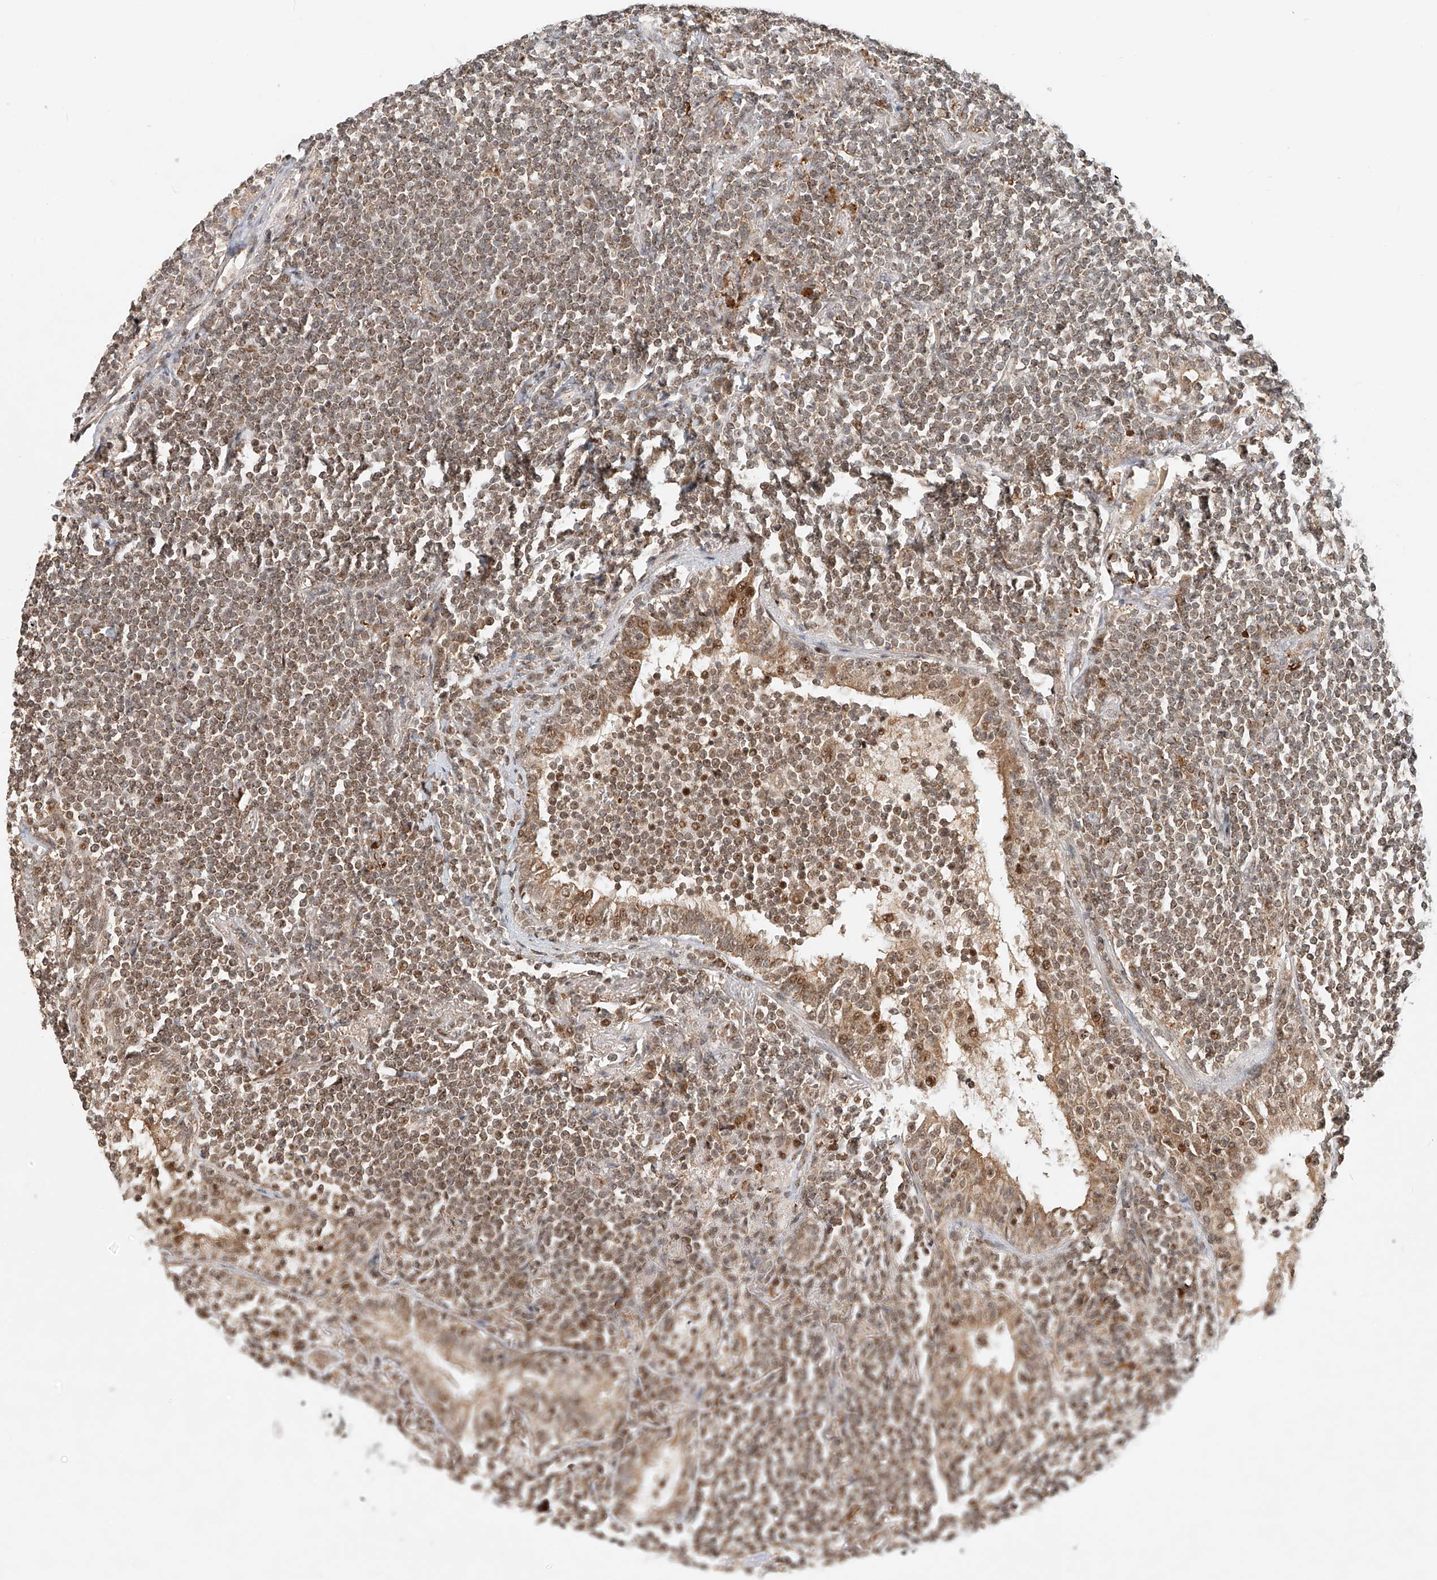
{"staining": {"intensity": "weak", "quantity": ">75%", "location": "nuclear"}, "tissue": "lymphoma", "cell_type": "Tumor cells", "image_type": "cancer", "snomed": [{"axis": "morphology", "description": "Malignant lymphoma, non-Hodgkin's type, Low grade"}, {"axis": "topography", "description": "Lung"}], "caption": "Protein expression analysis of human lymphoma reveals weak nuclear expression in about >75% of tumor cells.", "gene": "SYTL3", "patient": {"sex": "female", "age": 71}}